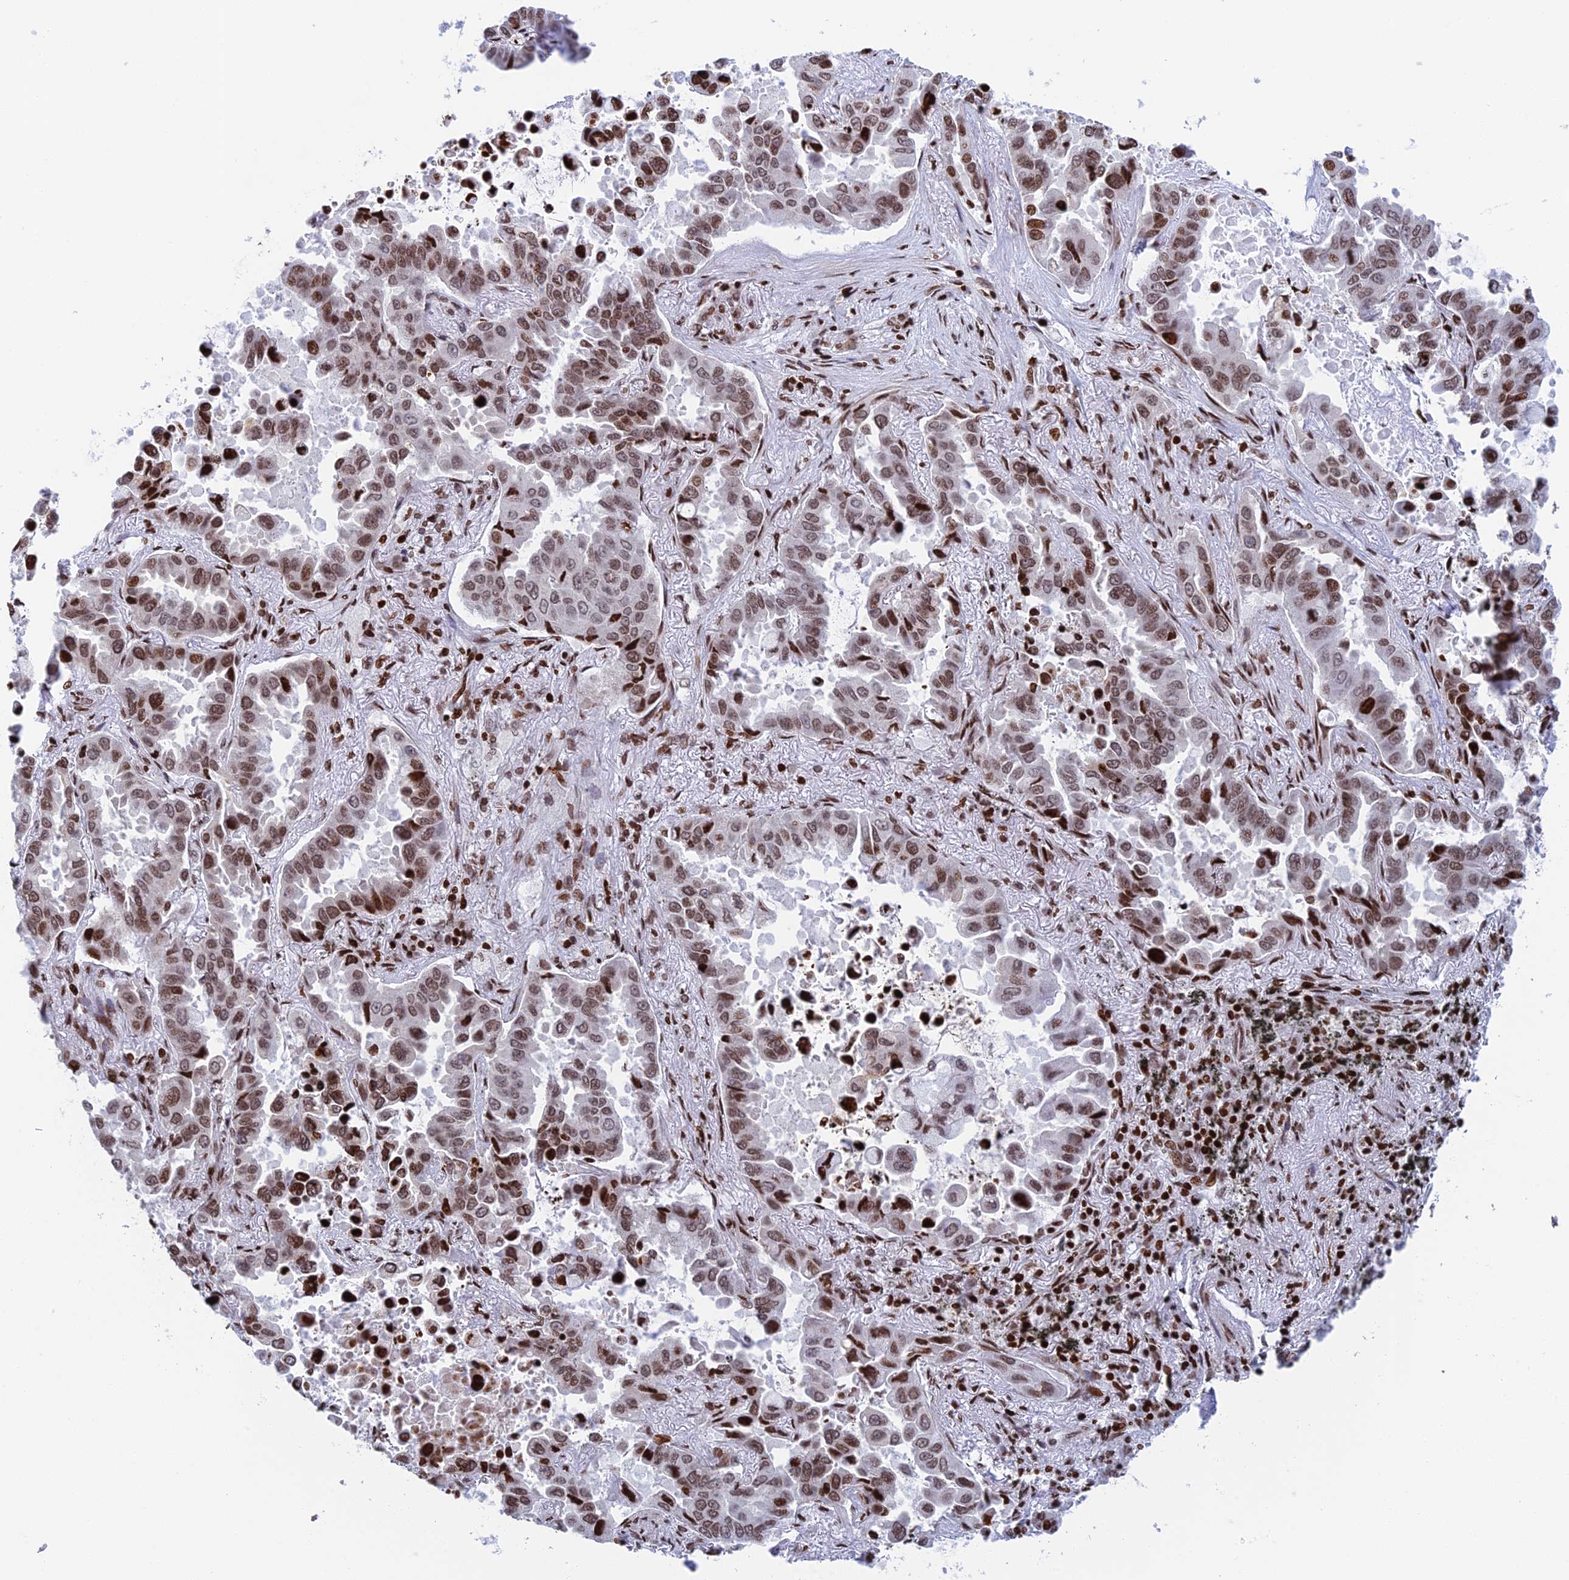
{"staining": {"intensity": "moderate", "quantity": ">75%", "location": "nuclear"}, "tissue": "lung cancer", "cell_type": "Tumor cells", "image_type": "cancer", "snomed": [{"axis": "morphology", "description": "Adenocarcinoma, NOS"}, {"axis": "topography", "description": "Lung"}], "caption": "This histopathology image displays immunohistochemistry (IHC) staining of adenocarcinoma (lung), with medium moderate nuclear positivity in approximately >75% of tumor cells.", "gene": "RPAP1", "patient": {"sex": "male", "age": 64}}